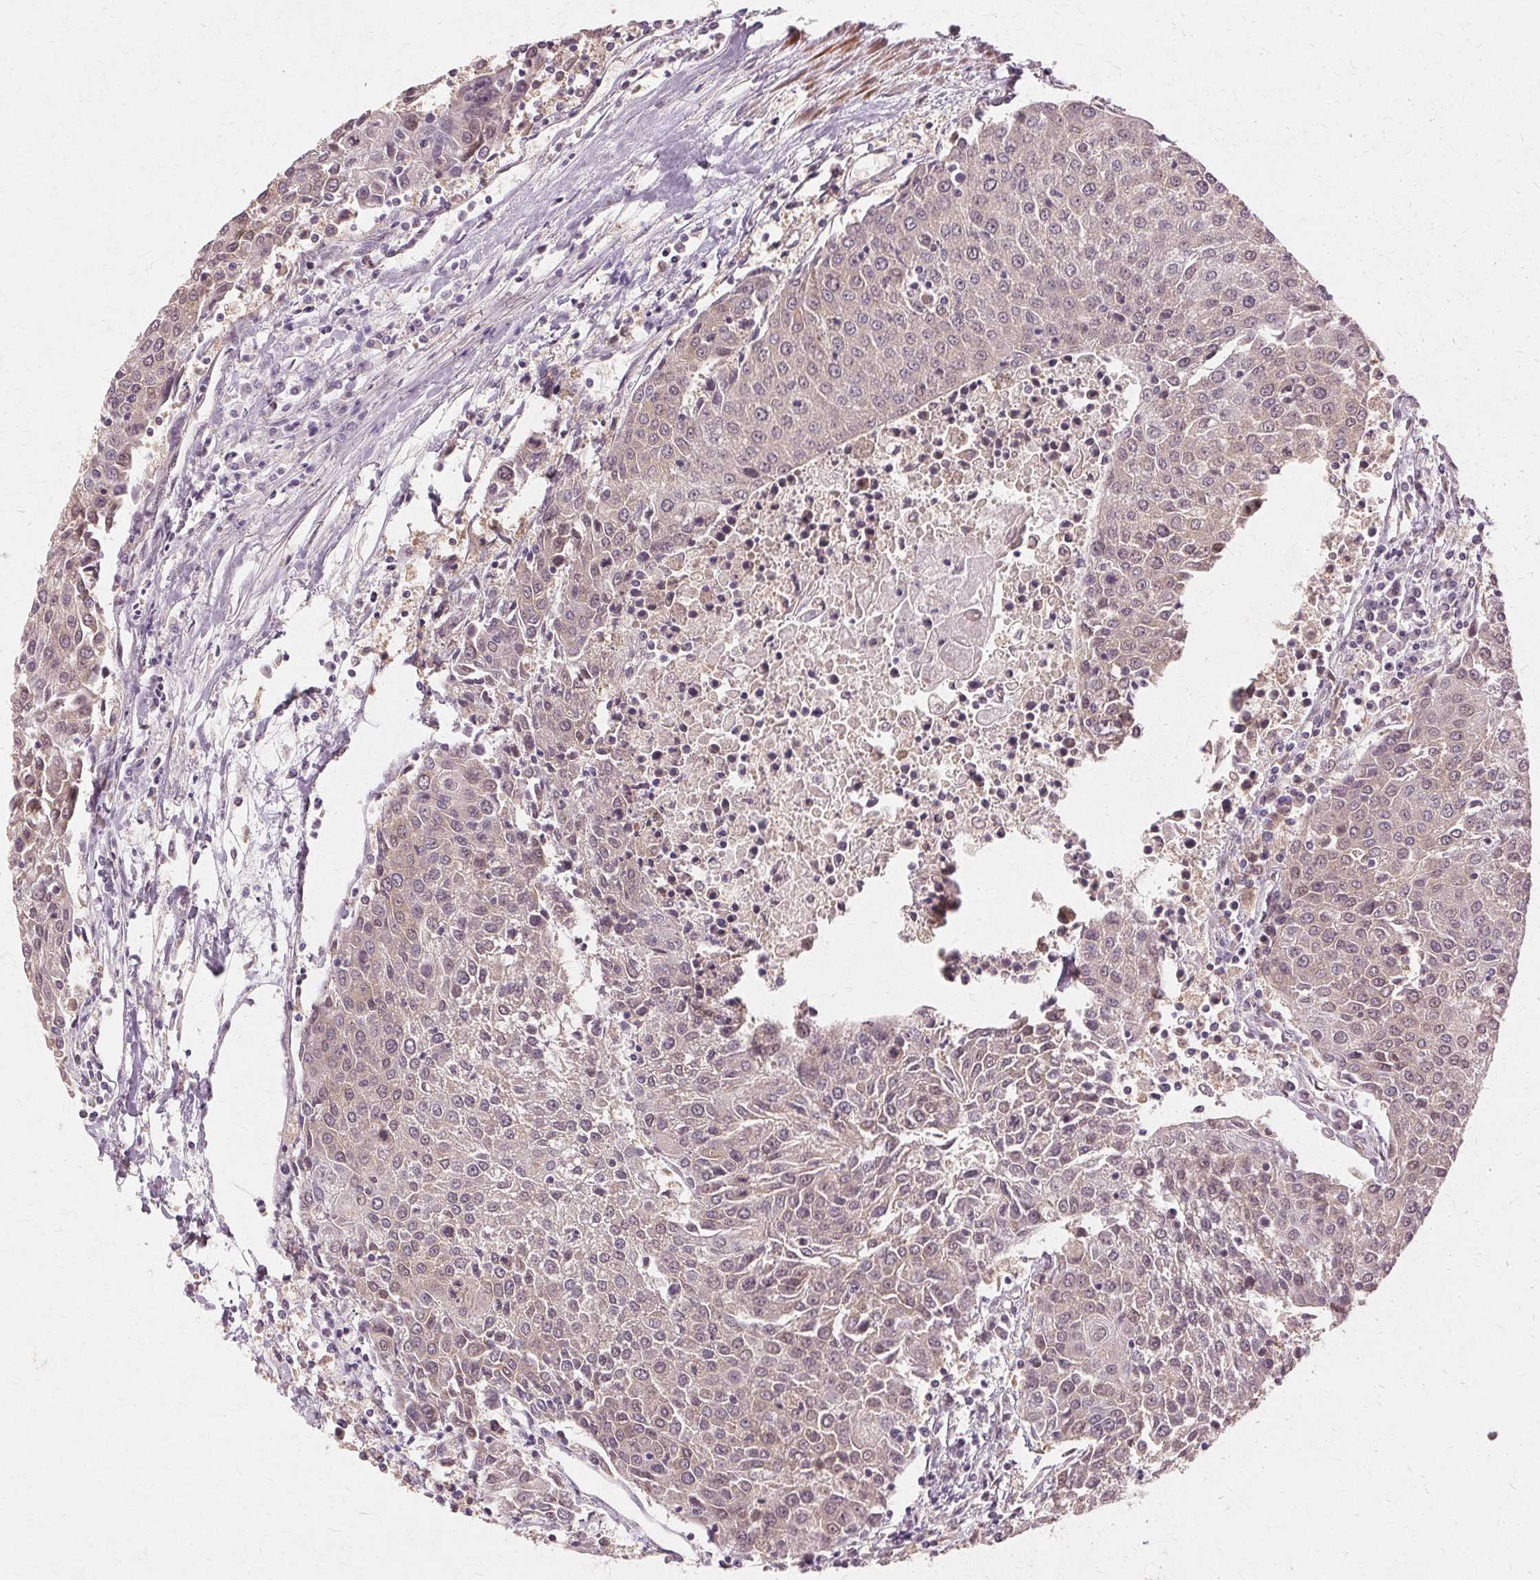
{"staining": {"intensity": "weak", "quantity": "<25%", "location": "nuclear"}, "tissue": "urothelial cancer", "cell_type": "Tumor cells", "image_type": "cancer", "snomed": [{"axis": "morphology", "description": "Urothelial carcinoma, High grade"}, {"axis": "topography", "description": "Urinary bladder"}], "caption": "An immunohistochemistry histopathology image of high-grade urothelial carcinoma is shown. There is no staining in tumor cells of high-grade urothelial carcinoma.", "gene": "PRMT5", "patient": {"sex": "female", "age": 85}}